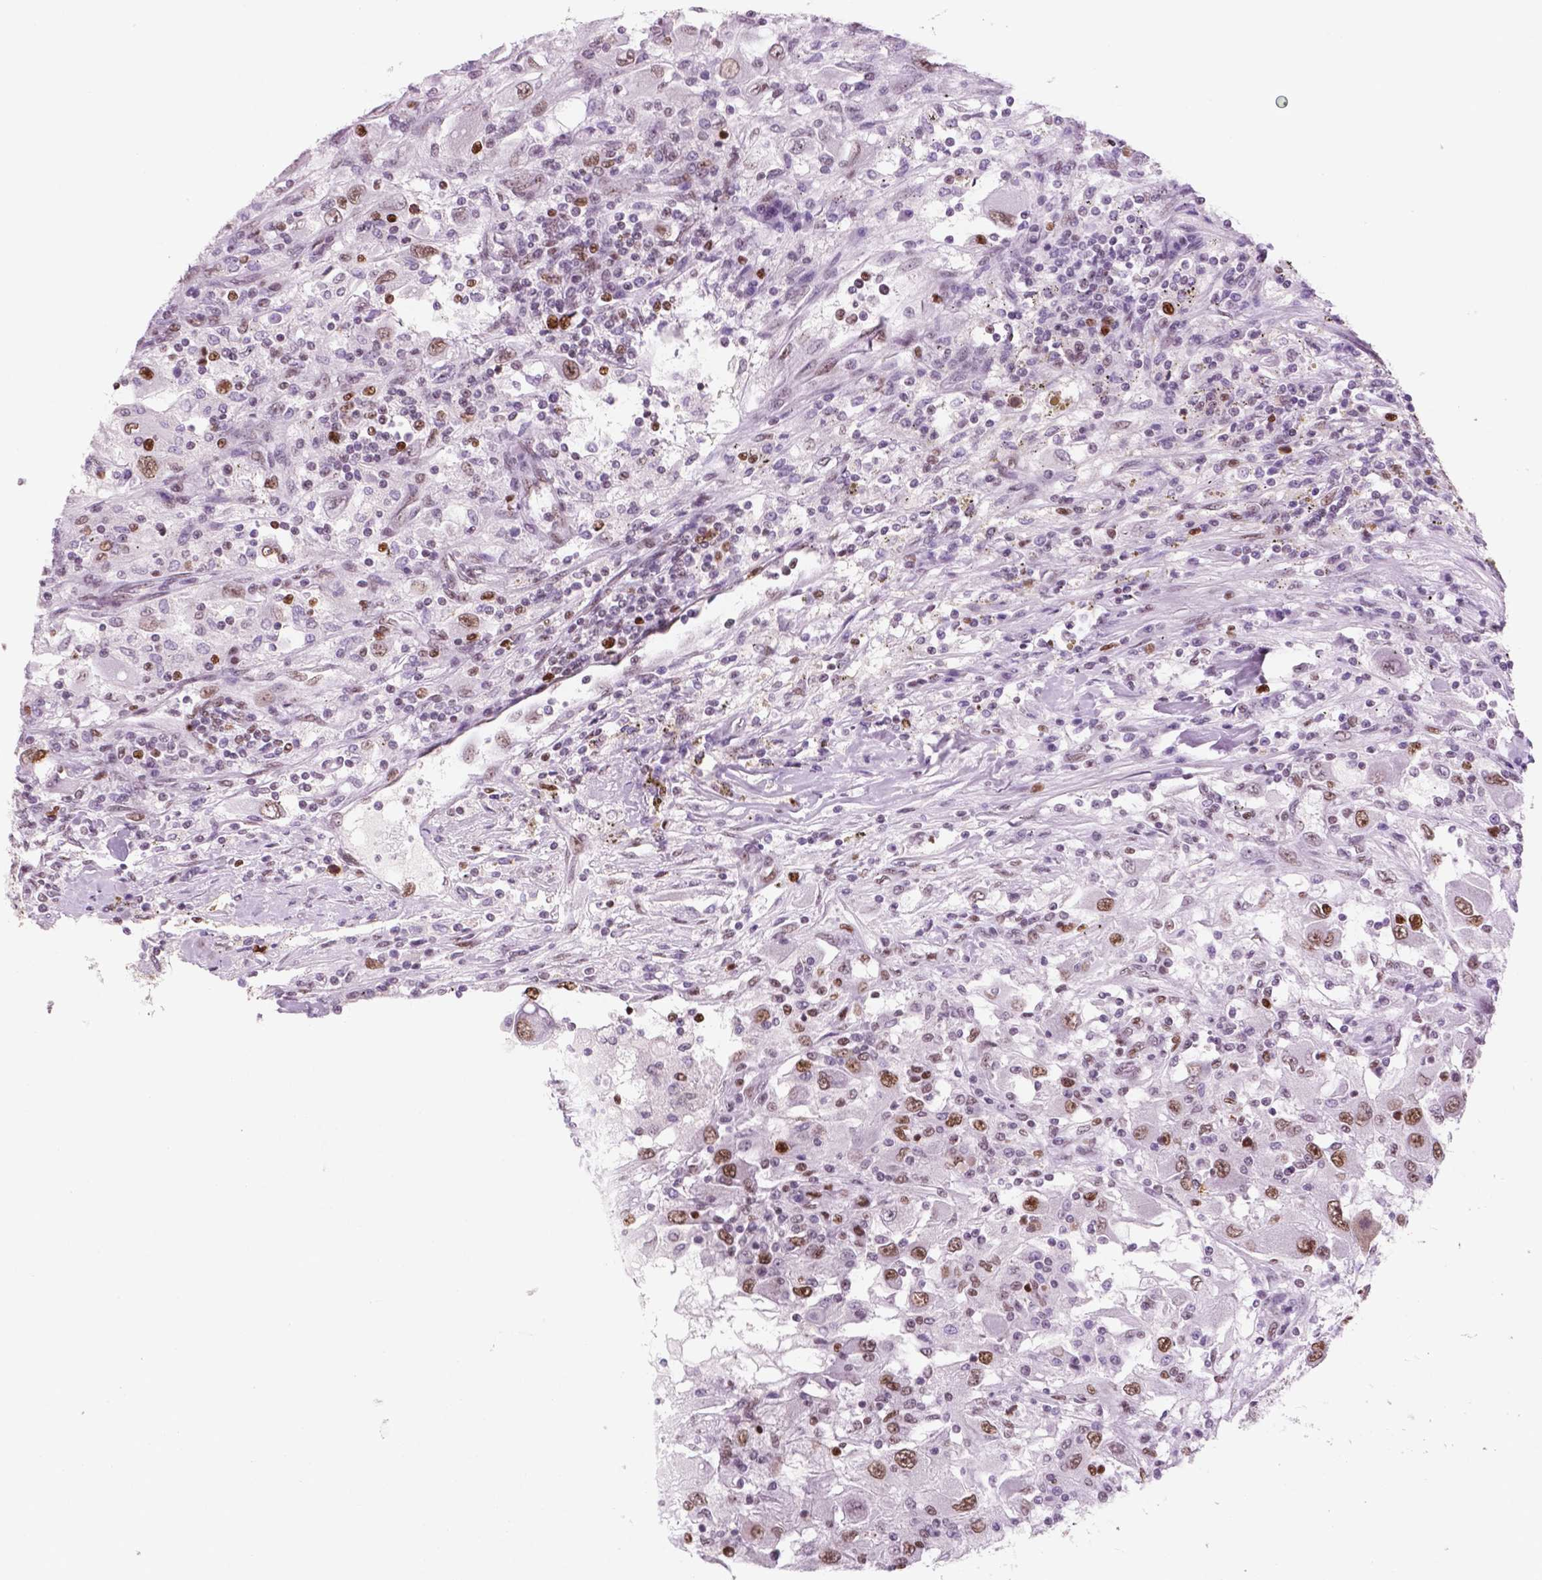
{"staining": {"intensity": "strong", "quantity": "<25%", "location": "nuclear"}, "tissue": "renal cancer", "cell_type": "Tumor cells", "image_type": "cancer", "snomed": [{"axis": "morphology", "description": "Adenocarcinoma, NOS"}, {"axis": "topography", "description": "Kidney"}], "caption": "Brown immunohistochemical staining in renal cancer exhibits strong nuclear staining in approximately <25% of tumor cells.", "gene": "MSH6", "patient": {"sex": "female", "age": 67}}